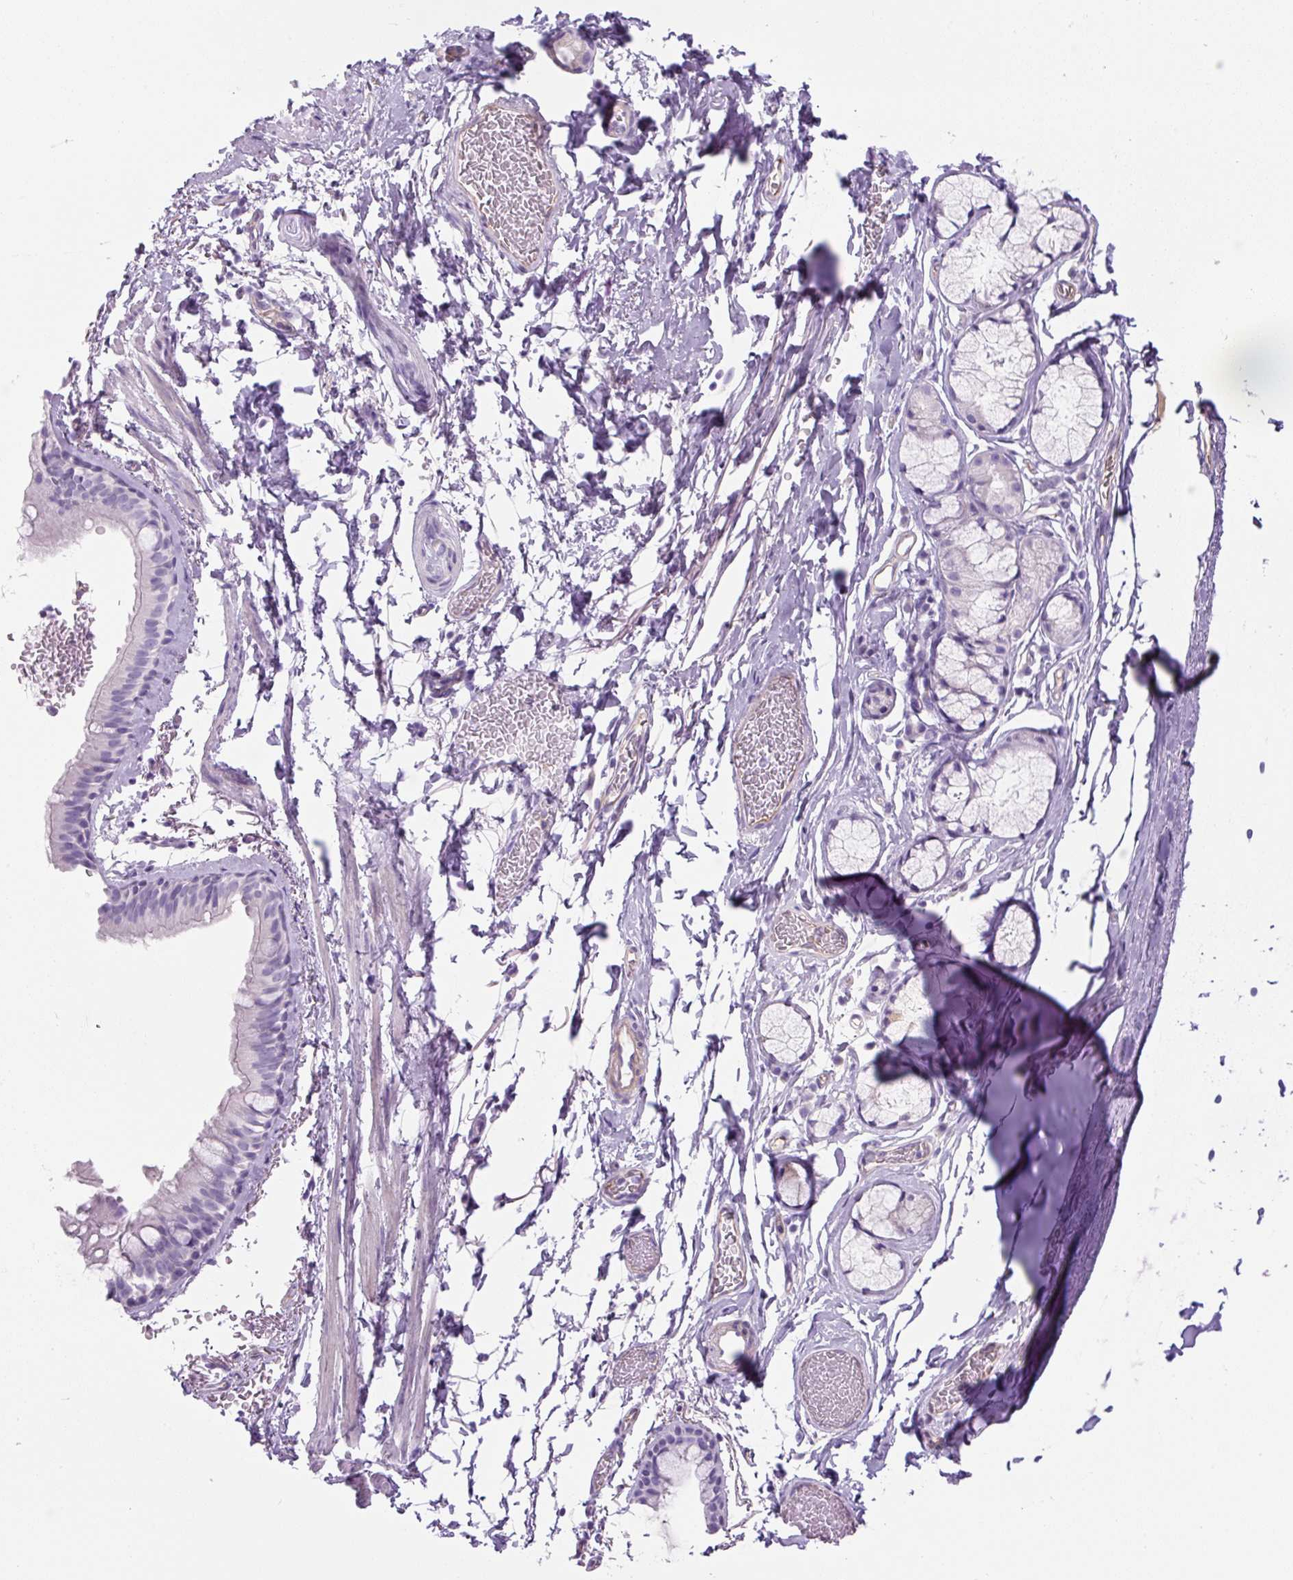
{"staining": {"intensity": "negative", "quantity": "none", "location": "none"}, "tissue": "bronchus", "cell_type": "Respiratory epithelial cells", "image_type": "normal", "snomed": [{"axis": "morphology", "description": "Normal tissue, NOS"}, {"axis": "topography", "description": "Bronchus"}], "caption": "The histopathology image shows no staining of respiratory epithelial cells in normal bronchus.", "gene": "RSPO4", "patient": {"sex": "male", "age": 67}}